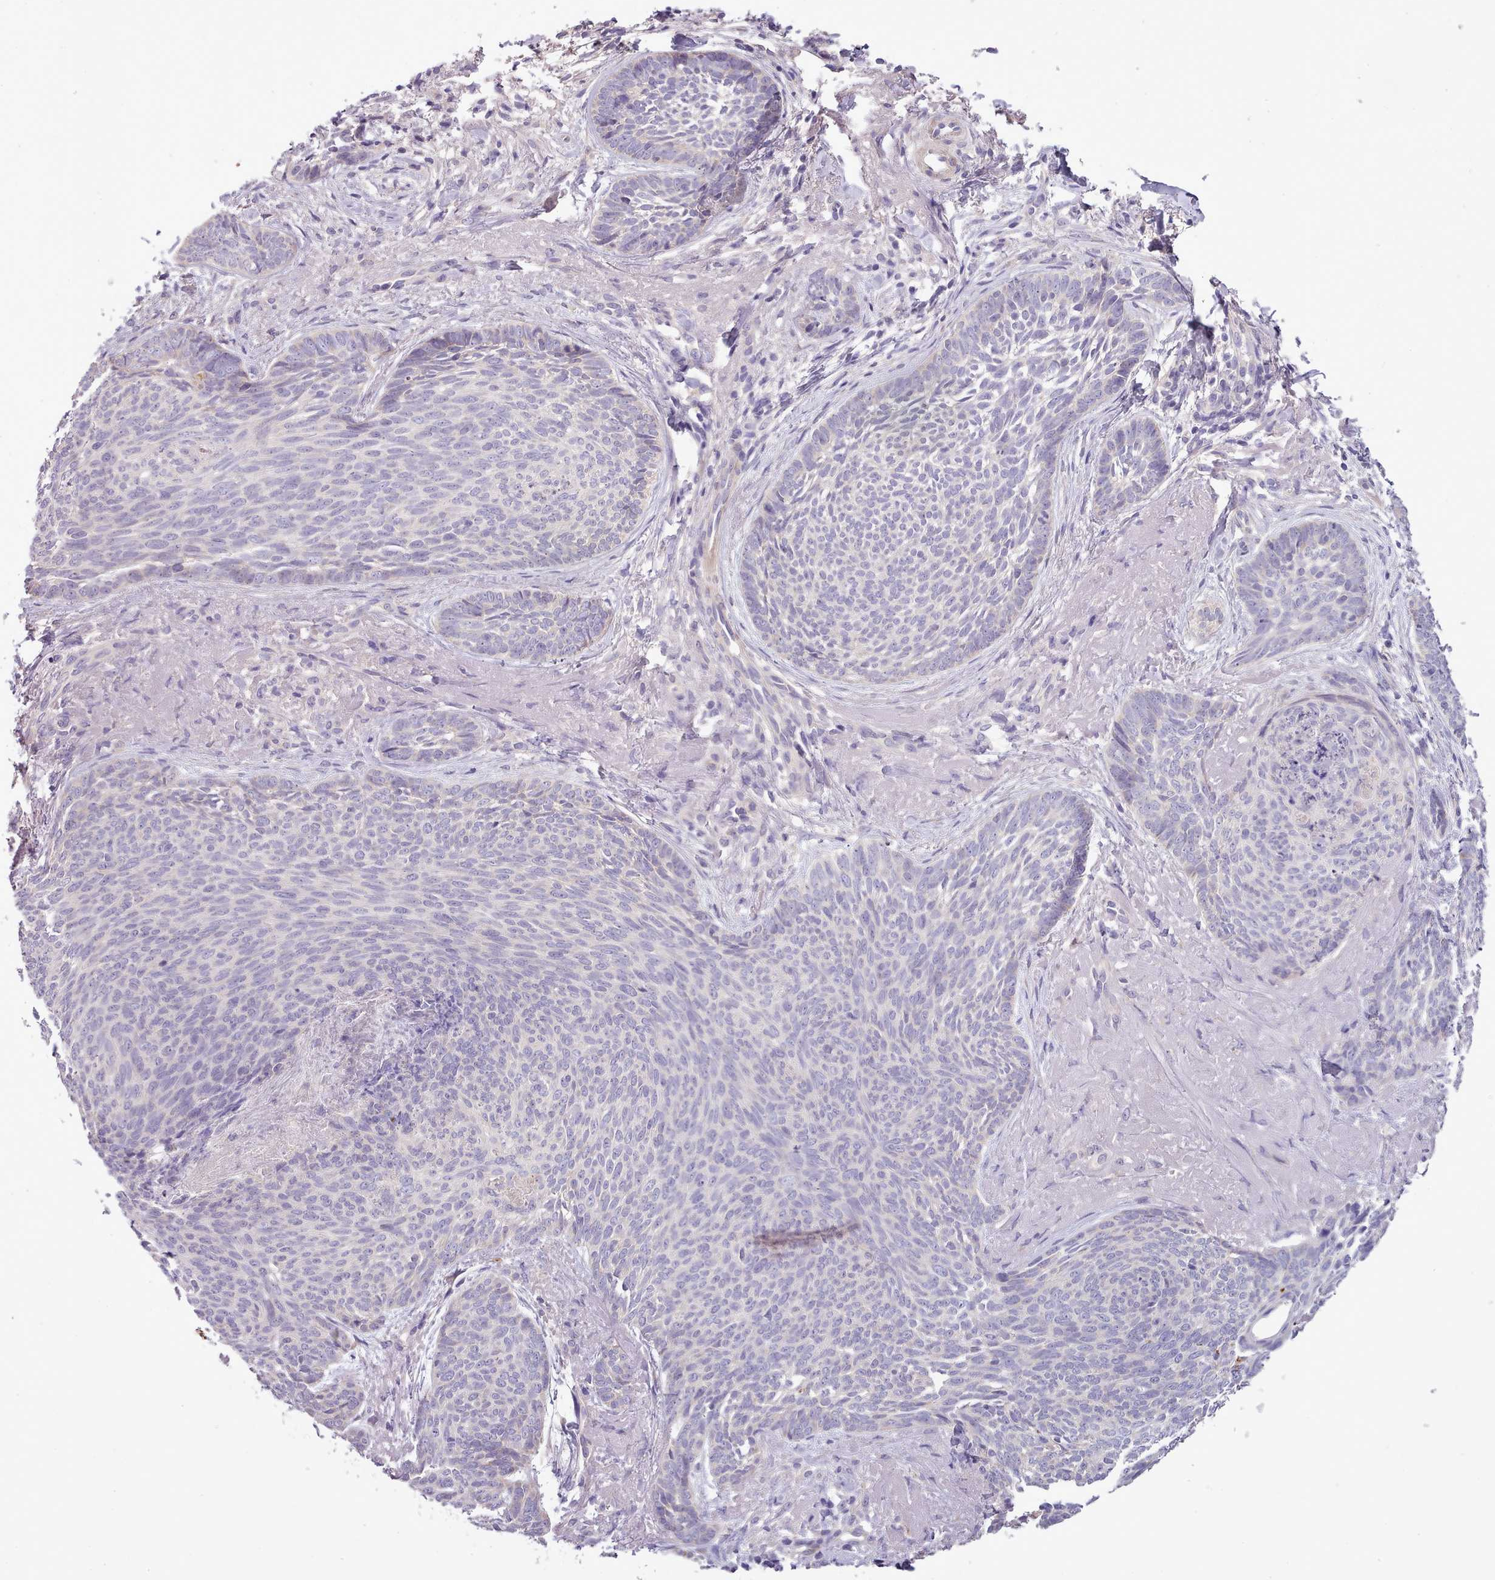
{"staining": {"intensity": "negative", "quantity": "none", "location": "none"}, "tissue": "skin cancer", "cell_type": "Tumor cells", "image_type": "cancer", "snomed": [{"axis": "morphology", "description": "Basal cell carcinoma"}, {"axis": "topography", "description": "Skin"}], "caption": "Protein analysis of basal cell carcinoma (skin) shows no significant expression in tumor cells.", "gene": "SETX", "patient": {"sex": "female", "age": 86}}